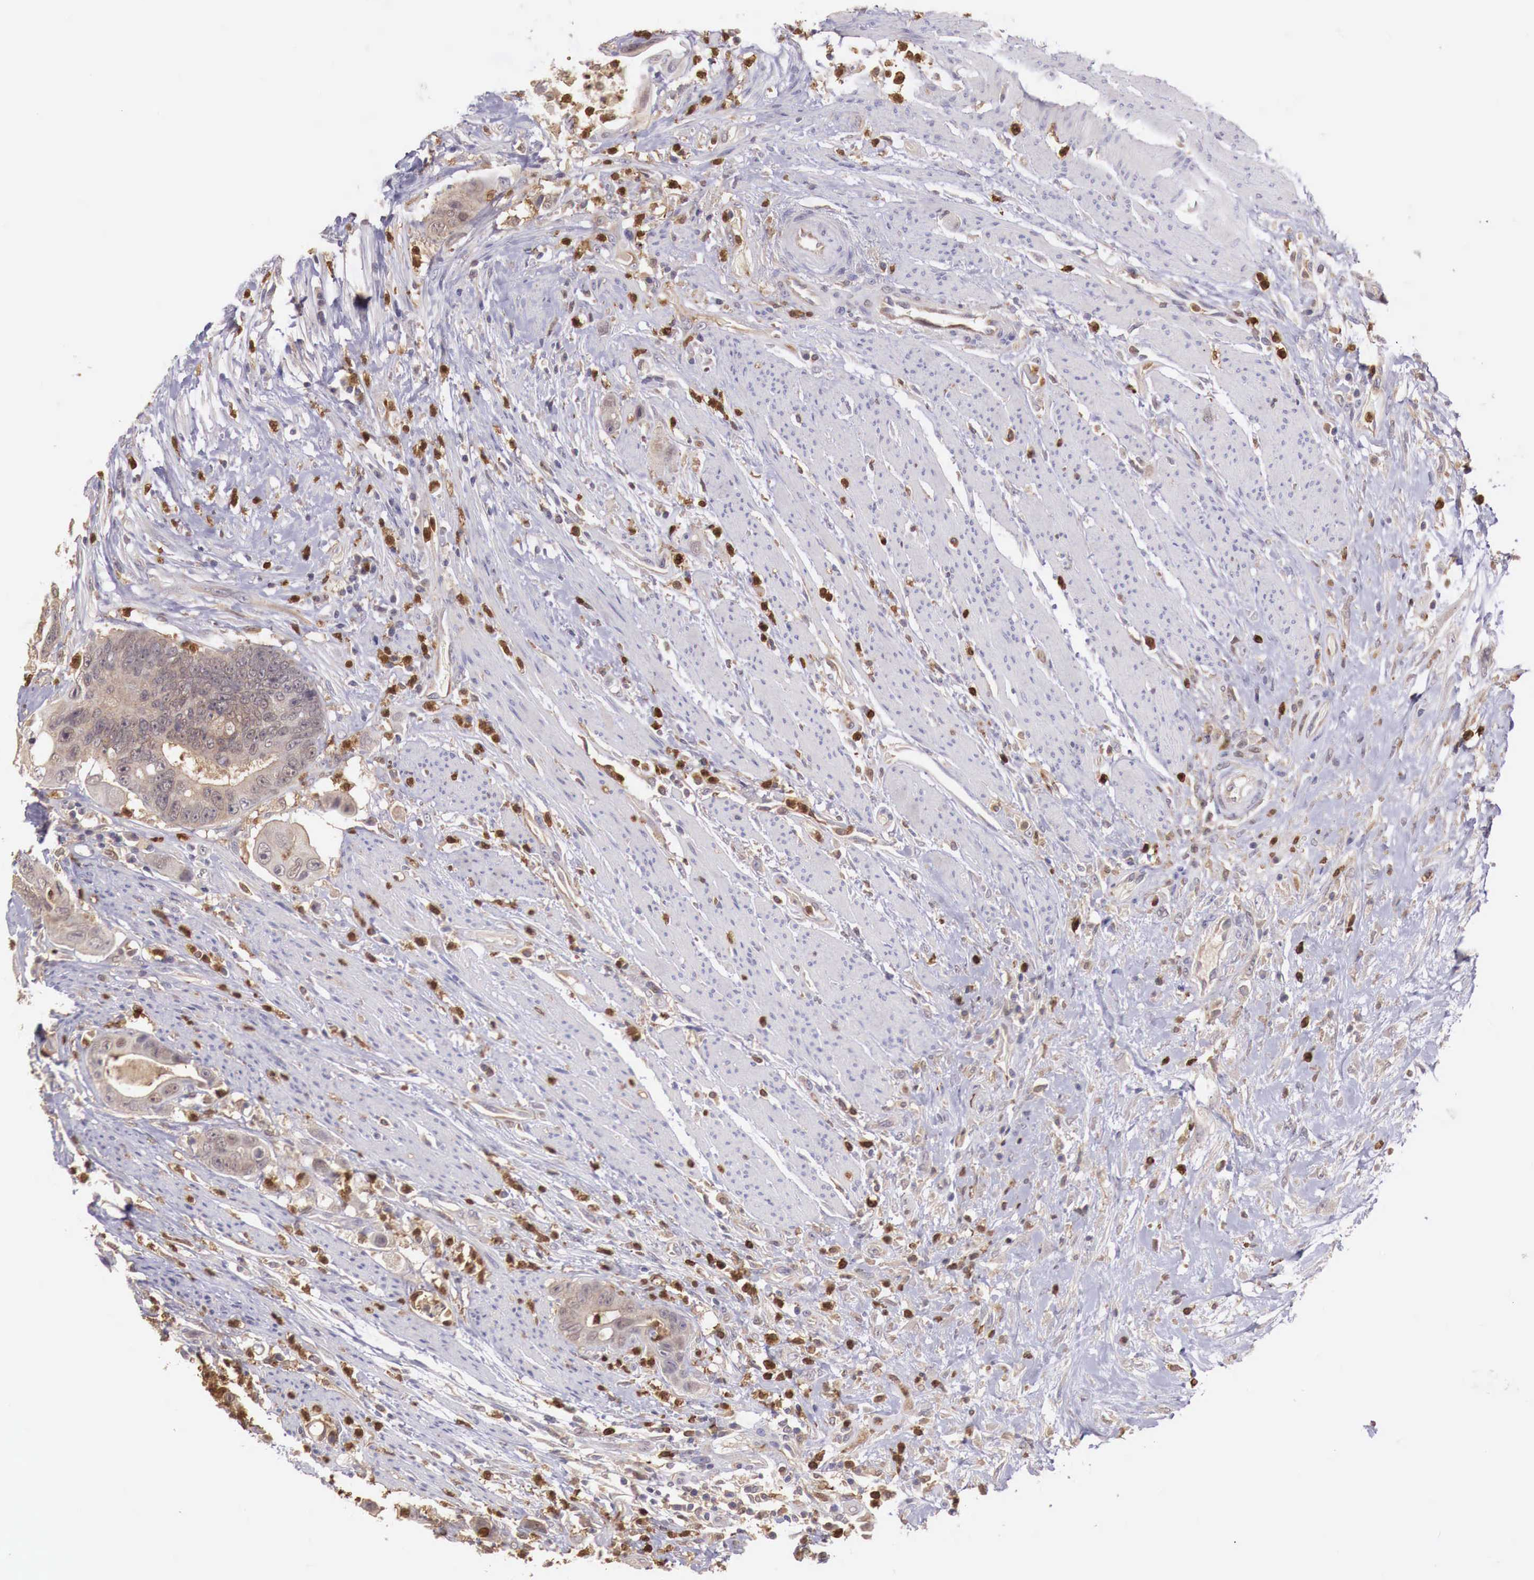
{"staining": {"intensity": "weak", "quantity": ">75%", "location": "cytoplasmic/membranous"}, "tissue": "colorectal cancer", "cell_type": "Tumor cells", "image_type": "cancer", "snomed": [{"axis": "morphology", "description": "Adenocarcinoma, NOS"}, {"axis": "topography", "description": "Rectum"}], "caption": "Colorectal adenocarcinoma stained for a protein (brown) demonstrates weak cytoplasmic/membranous positive staining in about >75% of tumor cells.", "gene": "GAB2", "patient": {"sex": "female", "age": 65}}